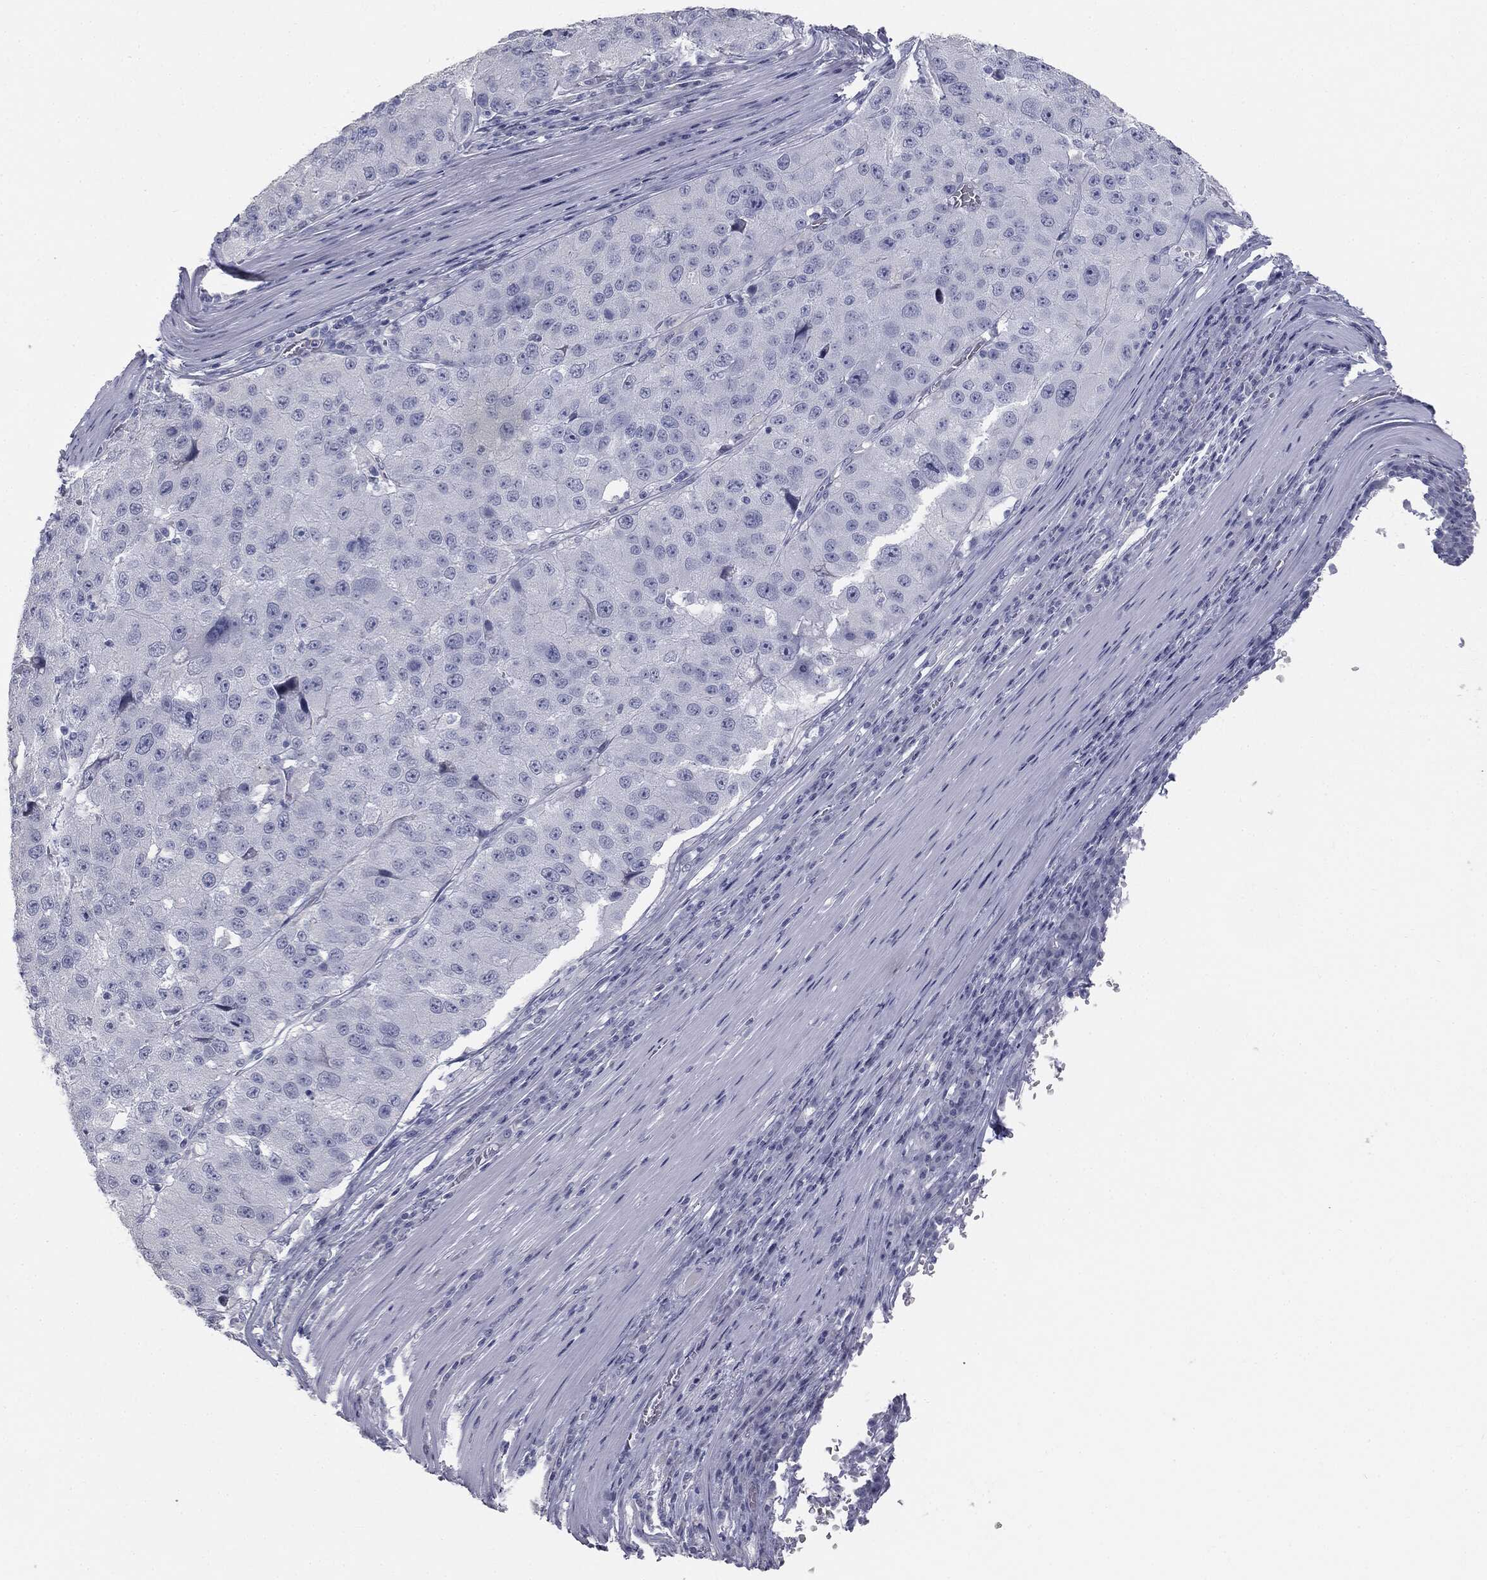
{"staining": {"intensity": "negative", "quantity": "none", "location": "none"}, "tissue": "stomach cancer", "cell_type": "Tumor cells", "image_type": "cancer", "snomed": [{"axis": "morphology", "description": "Adenocarcinoma, NOS"}, {"axis": "topography", "description": "Stomach"}], "caption": "The IHC histopathology image has no significant expression in tumor cells of stomach adenocarcinoma tissue.", "gene": "MUC5AC", "patient": {"sex": "male", "age": 71}}